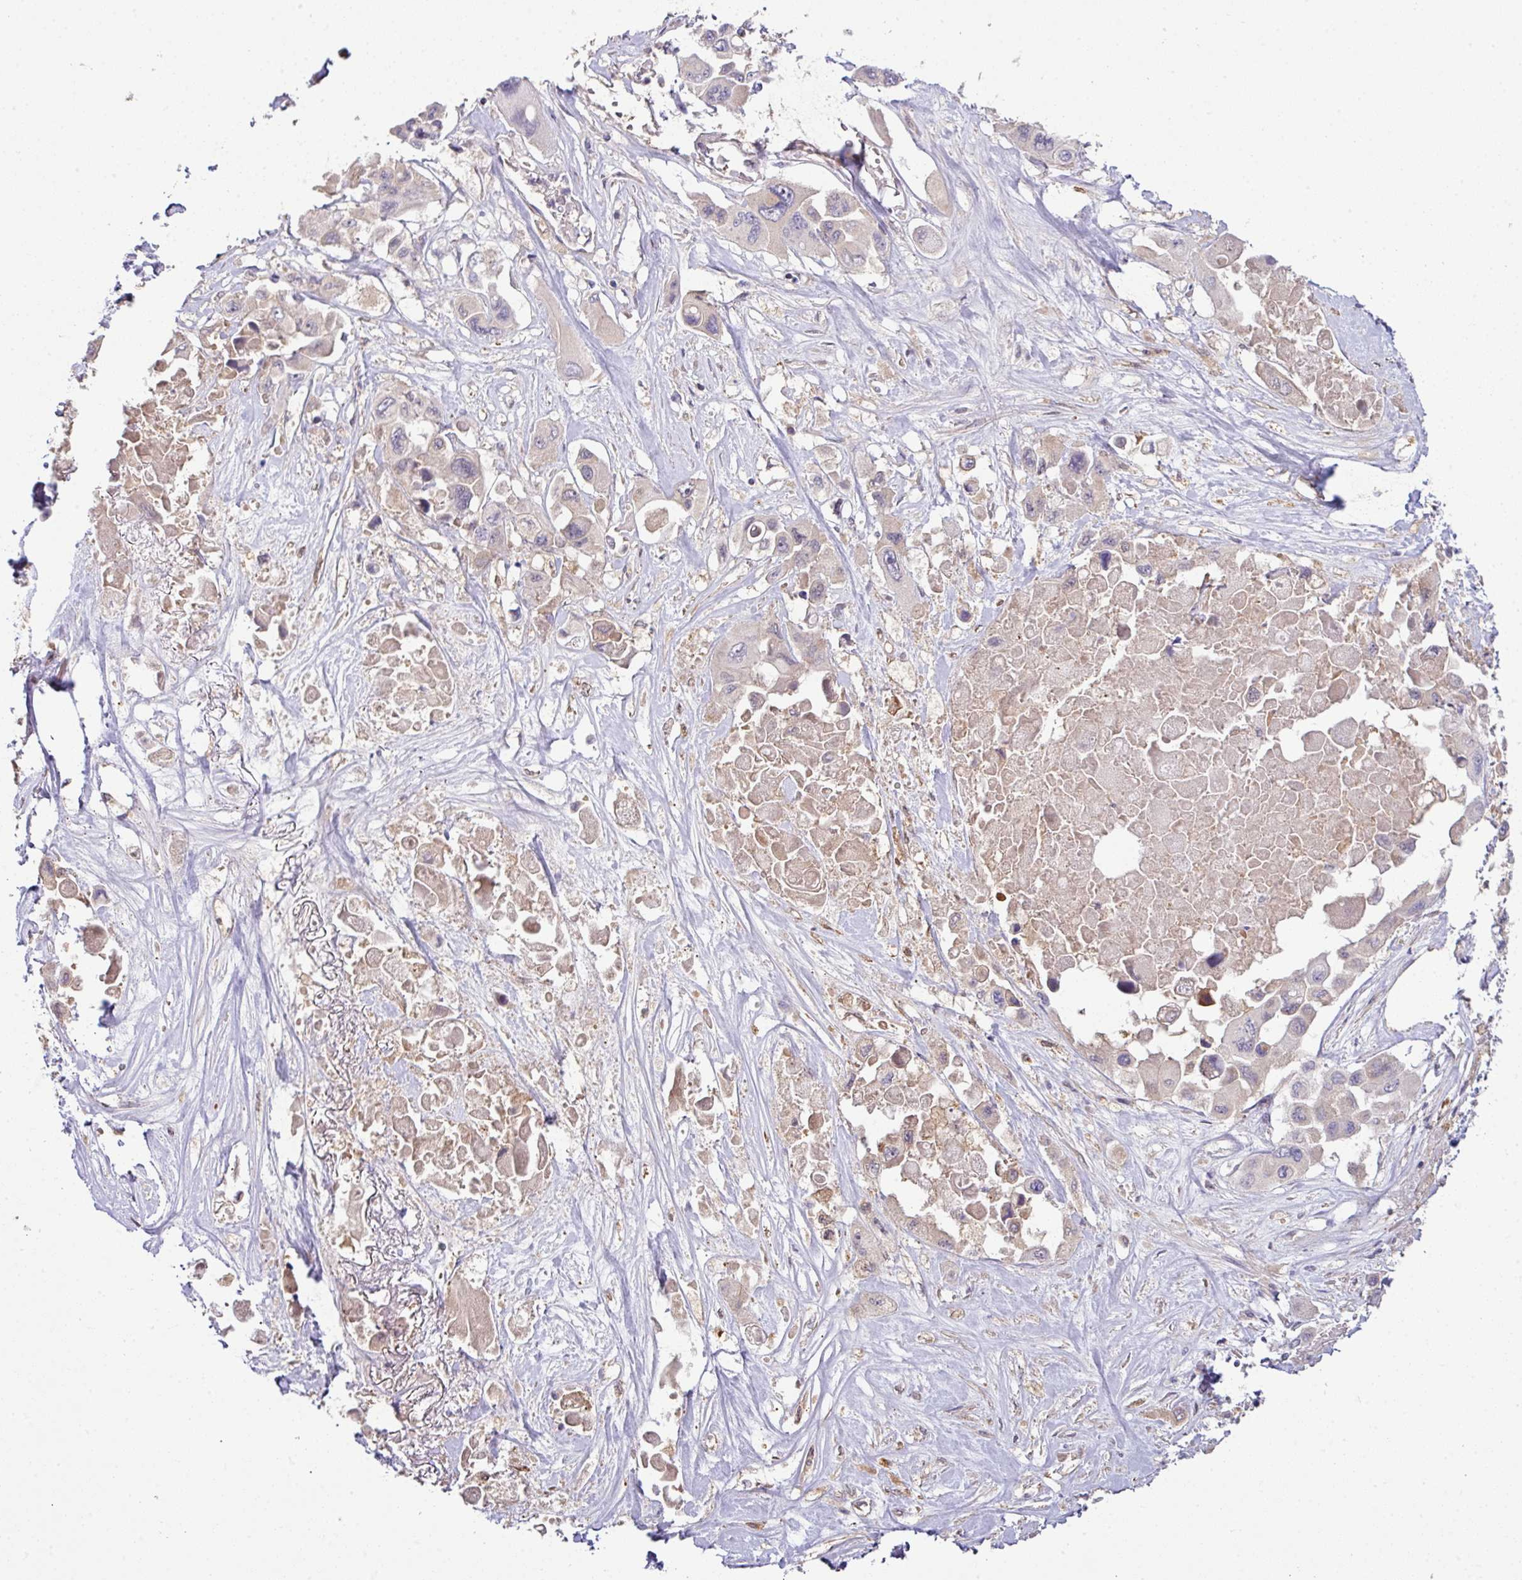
{"staining": {"intensity": "negative", "quantity": "none", "location": "none"}, "tissue": "pancreatic cancer", "cell_type": "Tumor cells", "image_type": "cancer", "snomed": [{"axis": "morphology", "description": "Adenocarcinoma, NOS"}, {"axis": "topography", "description": "Pancreas"}], "caption": "Pancreatic cancer was stained to show a protein in brown. There is no significant staining in tumor cells. (Brightfield microscopy of DAB immunohistochemistry at high magnification).", "gene": "SLAMF6", "patient": {"sex": "male", "age": 92}}